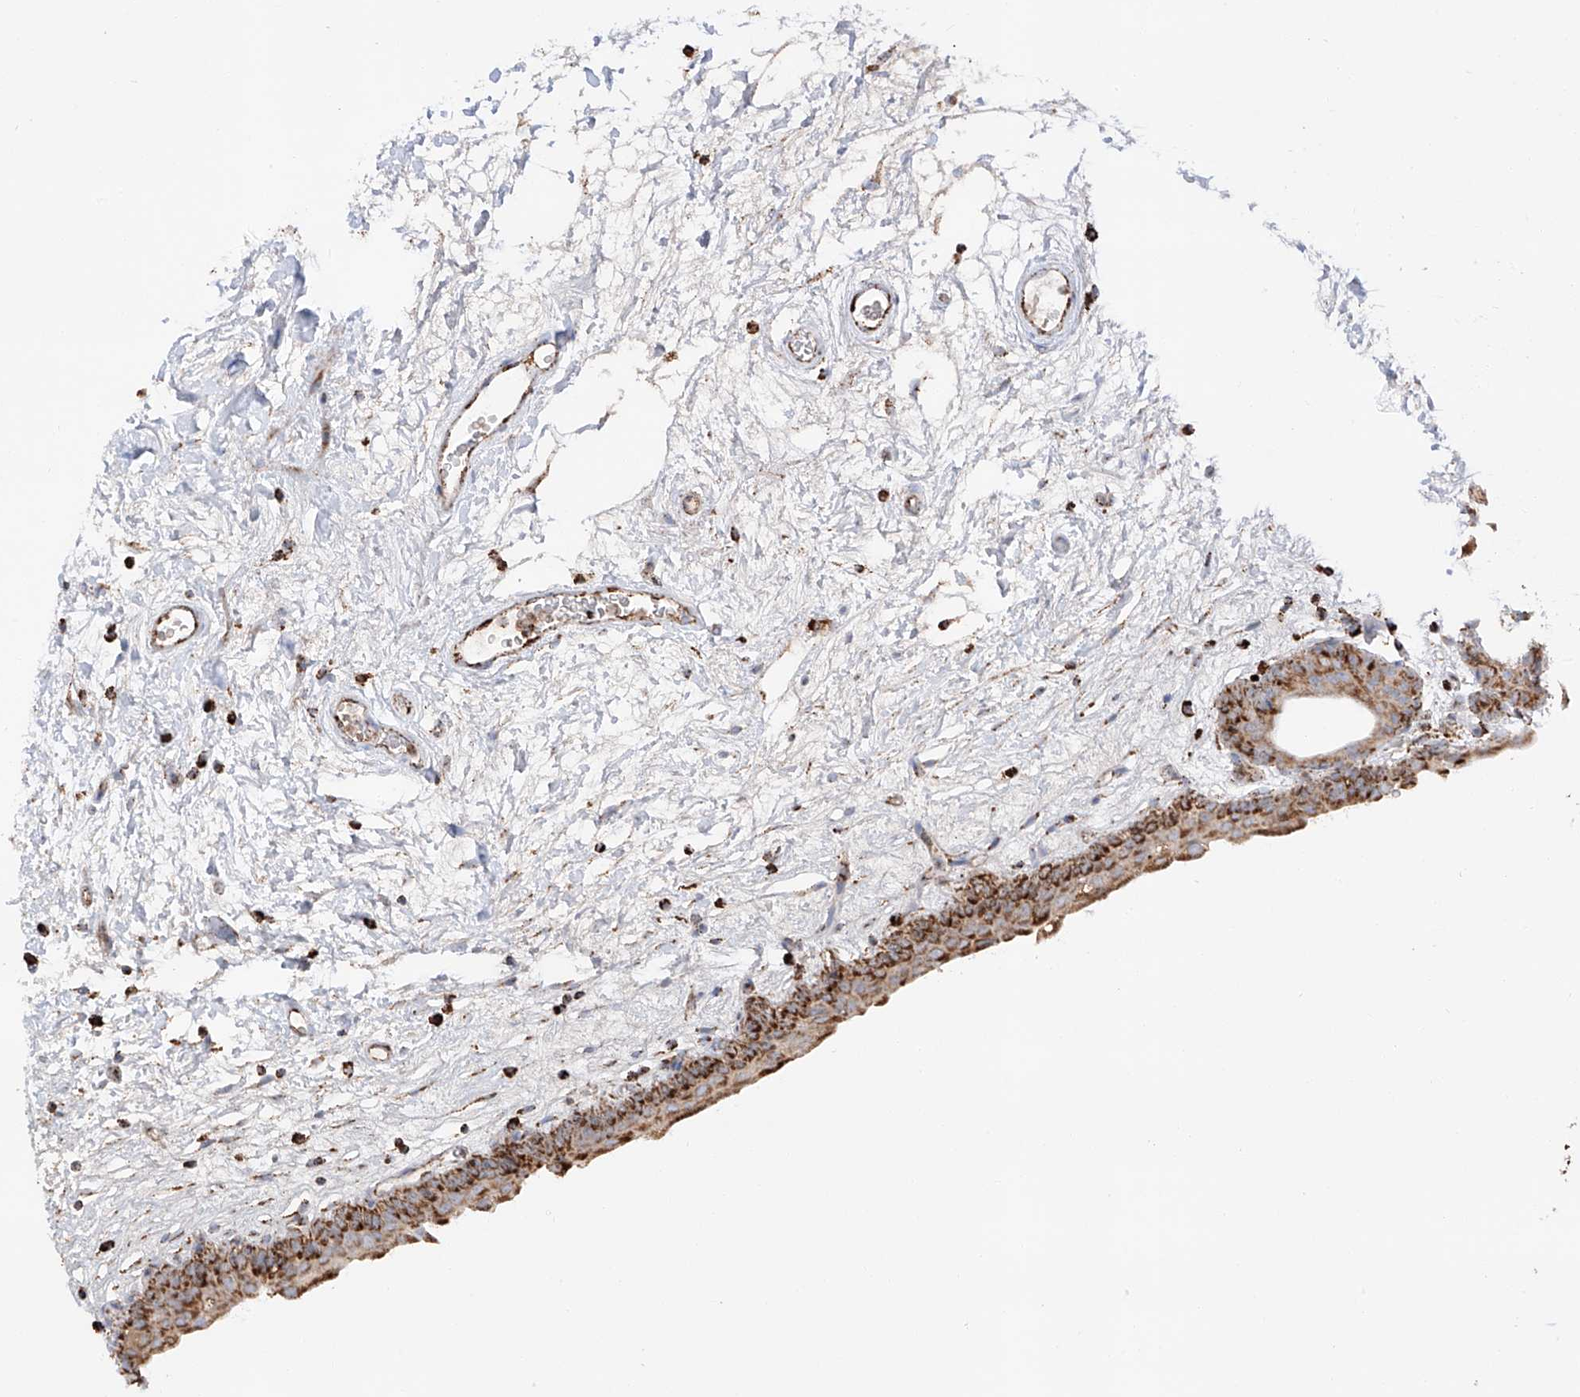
{"staining": {"intensity": "strong", "quantity": ">75%", "location": "cytoplasmic/membranous"}, "tissue": "urinary bladder", "cell_type": "Urothelial cells", "image_type": "normal", "snomed": [{"axis": "morphology", "description": "Normal tissue, NOS"}, {"axis": "topography", "description": "Urinary bladder"}], "caption": "Immunohistochemical staining of unremarkable urinary bladder exhibits high levels of strong cytoplasmic/membranous positivity in about >75% of urothelial cells. Using DAB (3,3'-diaminobenzidine) (brown) and hematoxylin (blue) stains, captured at high magnification using brightfield microscopy.", "gene": "TTC27", "patient": {"sex": "male", "age": 83}}